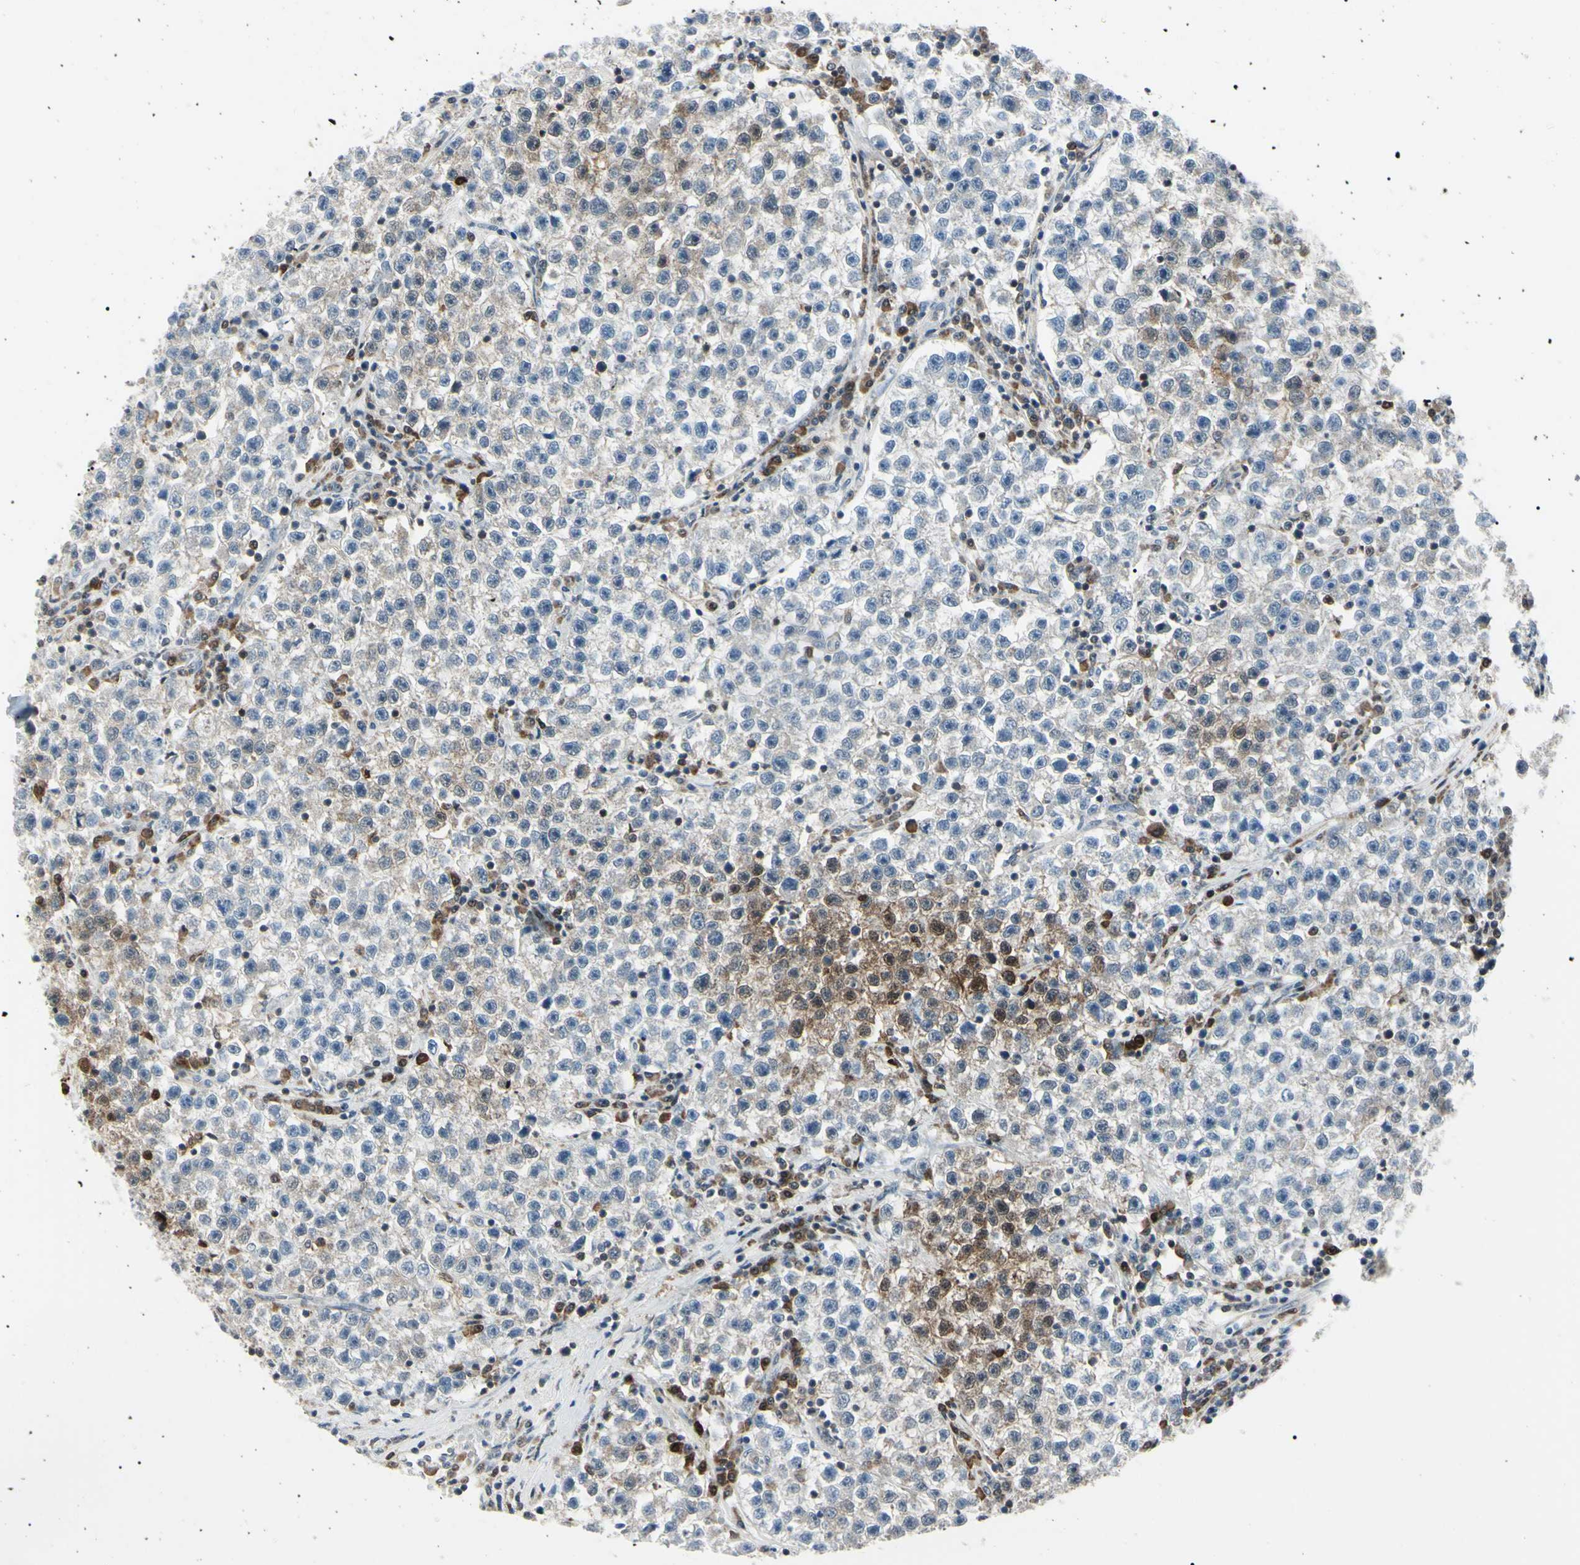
{"staining": {"intensity": "moderate", "quantity": "<25%", "location": "cytoplasmic/membranous,nuclear"}, "tissue": "testis cancer", "cell_type": "Tumor cells", "image_type": "cancer", "snomed": [{"axis": "morphology", "description": "Seminoma, NOS"}, {"axis": "topography", "description": "Testis"}], "caption": "Human testis seminoma stained with a brown dye reveals moderate cytoplasmic/membranous and nuclear positive positivity in about <25% of tumor cells.", "gene": "PGK1", "patient": {"sex": "male", "age": 22}}